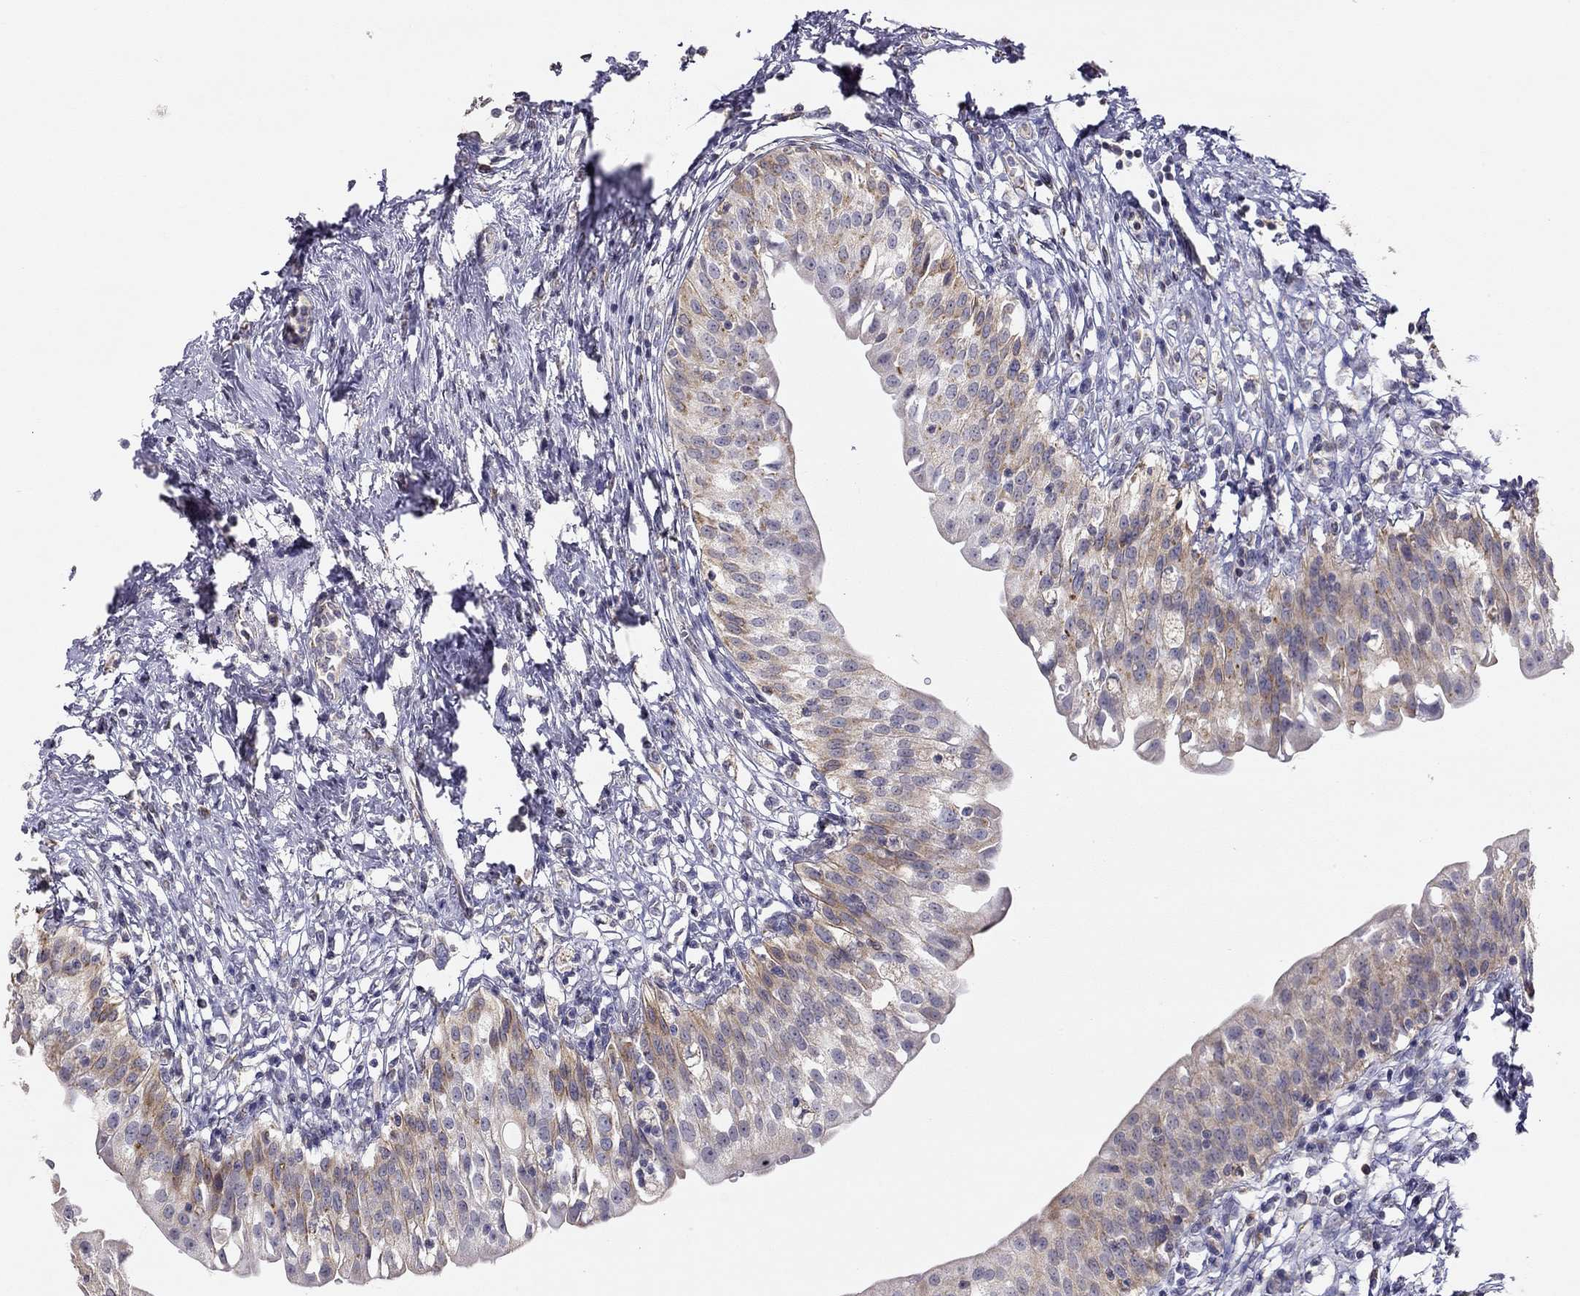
{"staining": {"intensity": "moderate", "quantity": "25%-75%", "location": "cytoplasmic/membranous"}, "tissue": "urinary bladder", "cell_type": "Urothelial cells", "image_type": "normal", "snomed": [{"axis": "morphology", "description": "Normal tissue, NOS"}, {"axis": "topography", "description": "Urinary bladder"}], "caption": "Urothelial cells show moderate cytoplasmic/membranous expression in about 25%-75% of cells in unremarkable urinary bladder.", "gene": "LRIT3", "patient": {"sex": "male", "age": 76}}